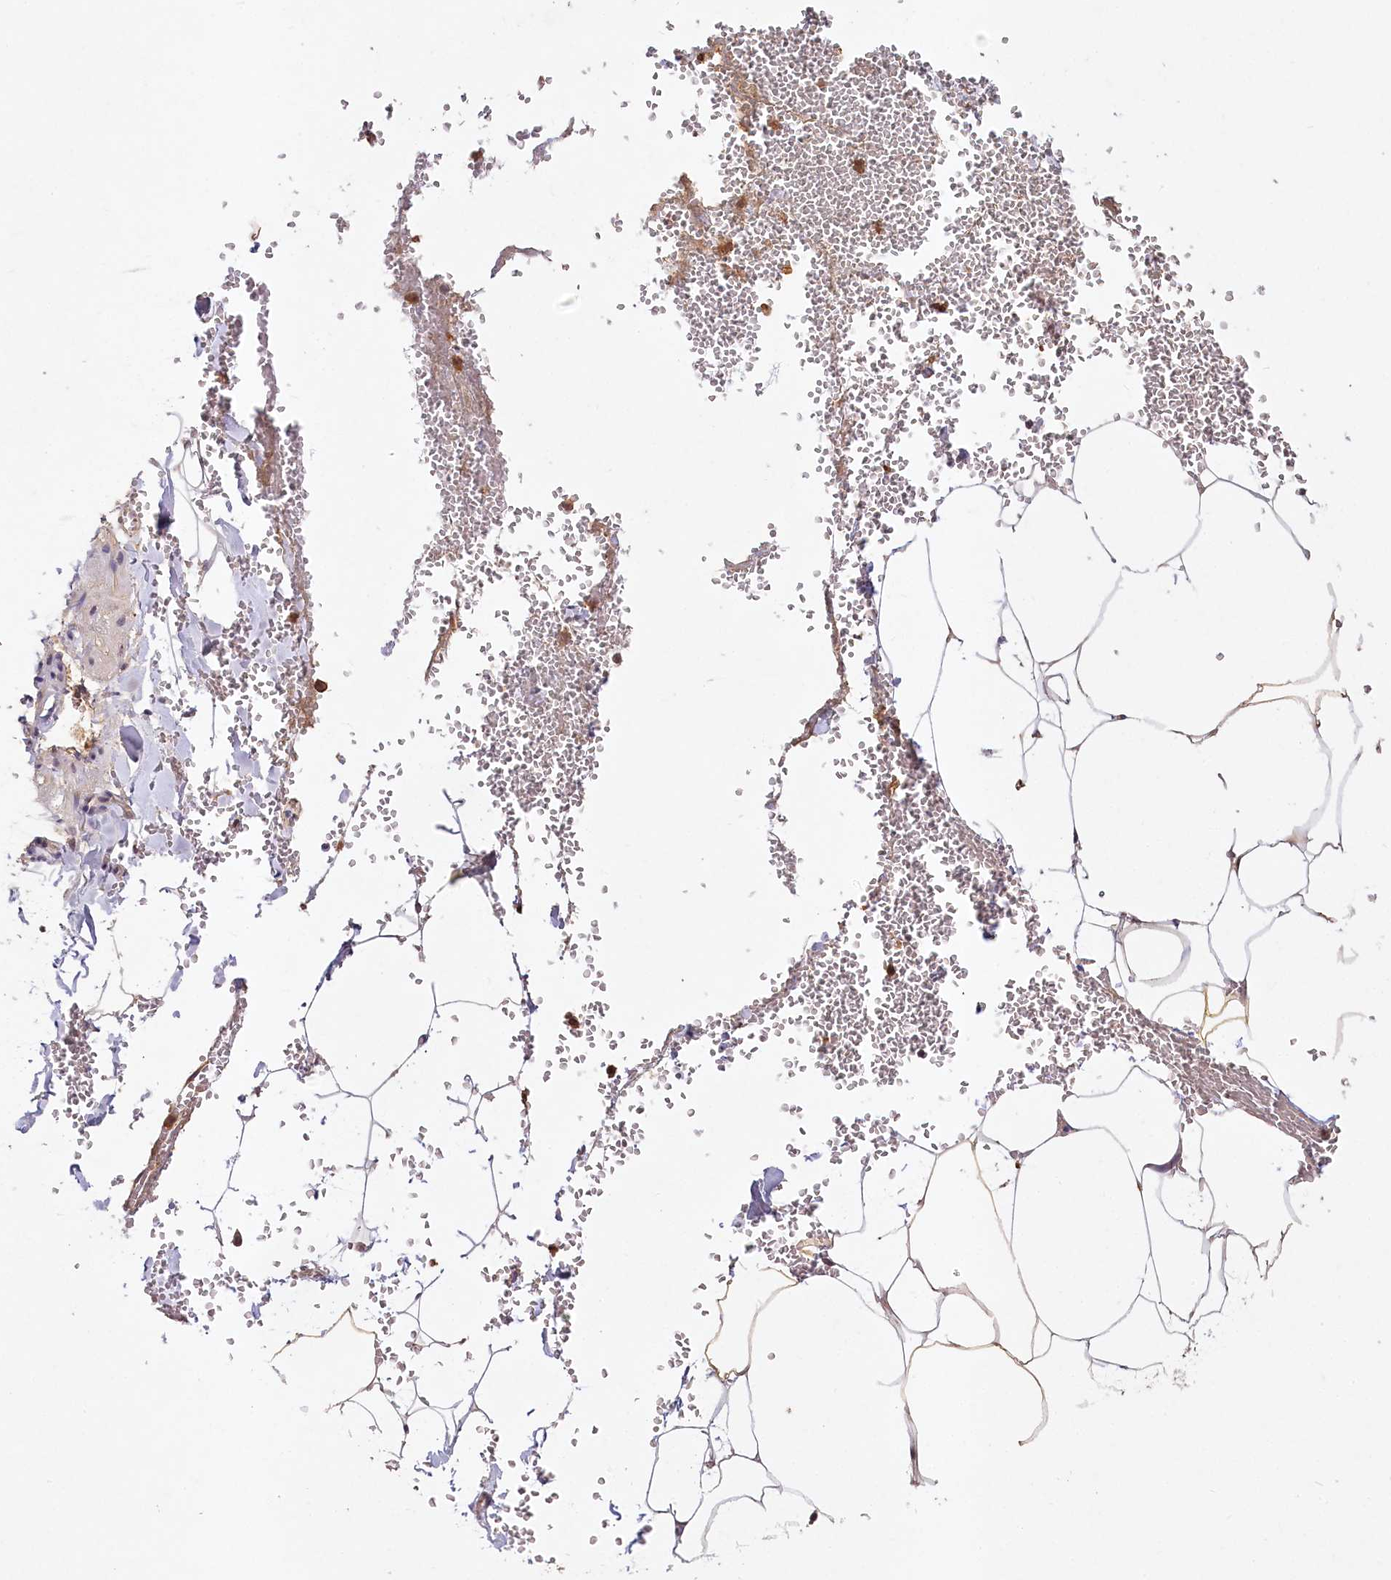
{"staining": {"intensity": "negative", "quantity": "none", "location": "none"}, "tissue": "adipose tissue", "cell_type": "Adipocytes", "image_type": "normal", "snomed": [{"axis": "morphology", "description": "Normal tissue, NOS"}, {"axis": "topography", "description": "Gallbladder"}, {"axis": "topography", "description": "Peripheral nerve tissue"}], "caption": "Adipocytes are negative for protein expression in normal human adipose tissue. (Brightfield microscopy of DAB (3,3'-diaminobenzidine) immunohistochemistry (IHC) at high magnification).", "gene": "IRAK1BP1", "patient": {"sex": "male", "age": 38}}